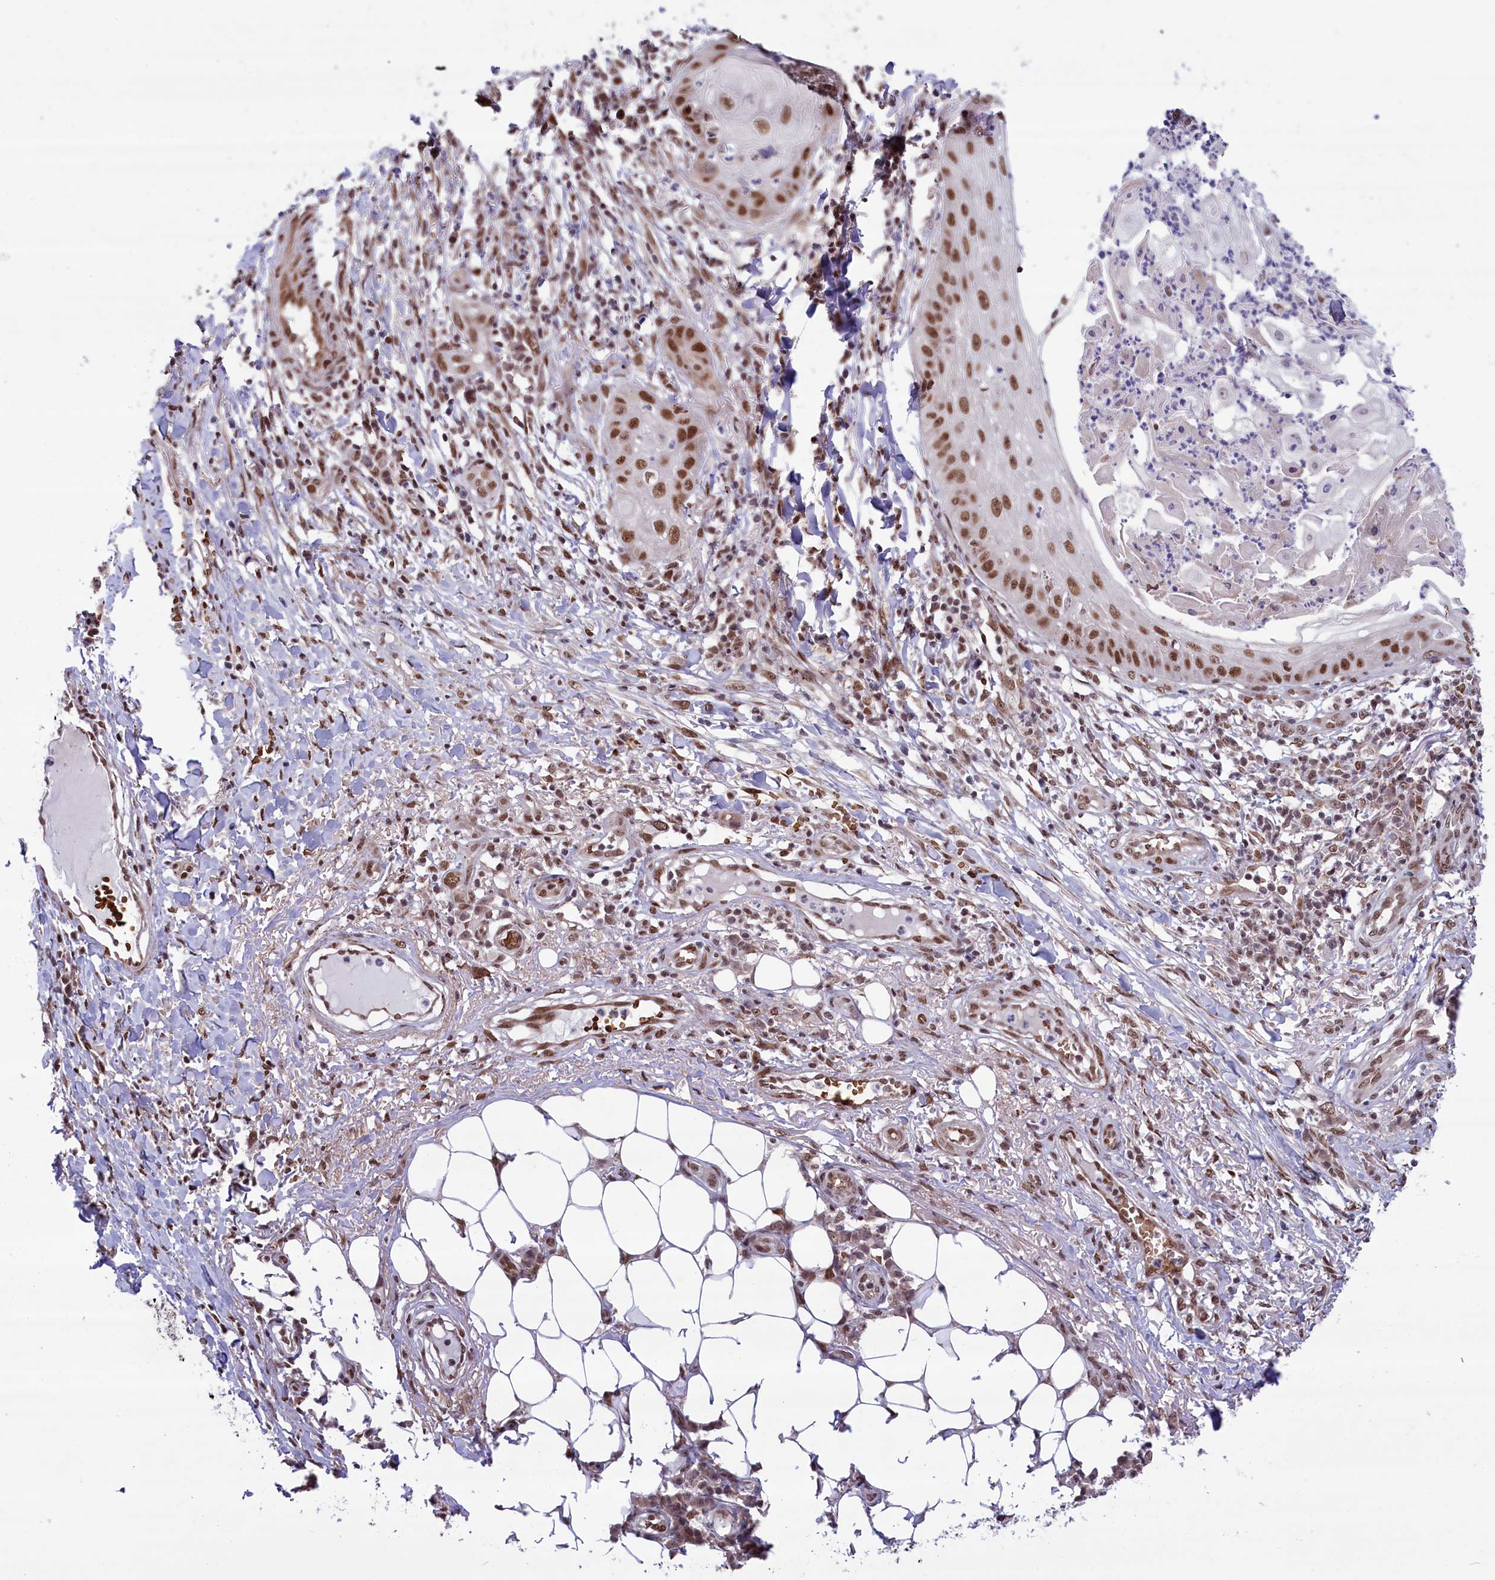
{"staining": {"intensity": "moderate", "quantity": ">75%", "location": "nuclear"}, "tissue": "skin cancer", "cell_type": "Tumor cells", "image_type": "cancer", "snomed": [{"axis": "morphology", "description": "Squamous cell carcinoma, NOS"}, {"axis": "topography", "description": "Skin"}], "caption": "Human squamous cell carcinoma (skin) stained with a brown dye exhibits moderate nuclear positive expression in about >75% of tumor cells.", "gene": "MPHOSPH8", "patient": {"sex": "male", "age": 70}}